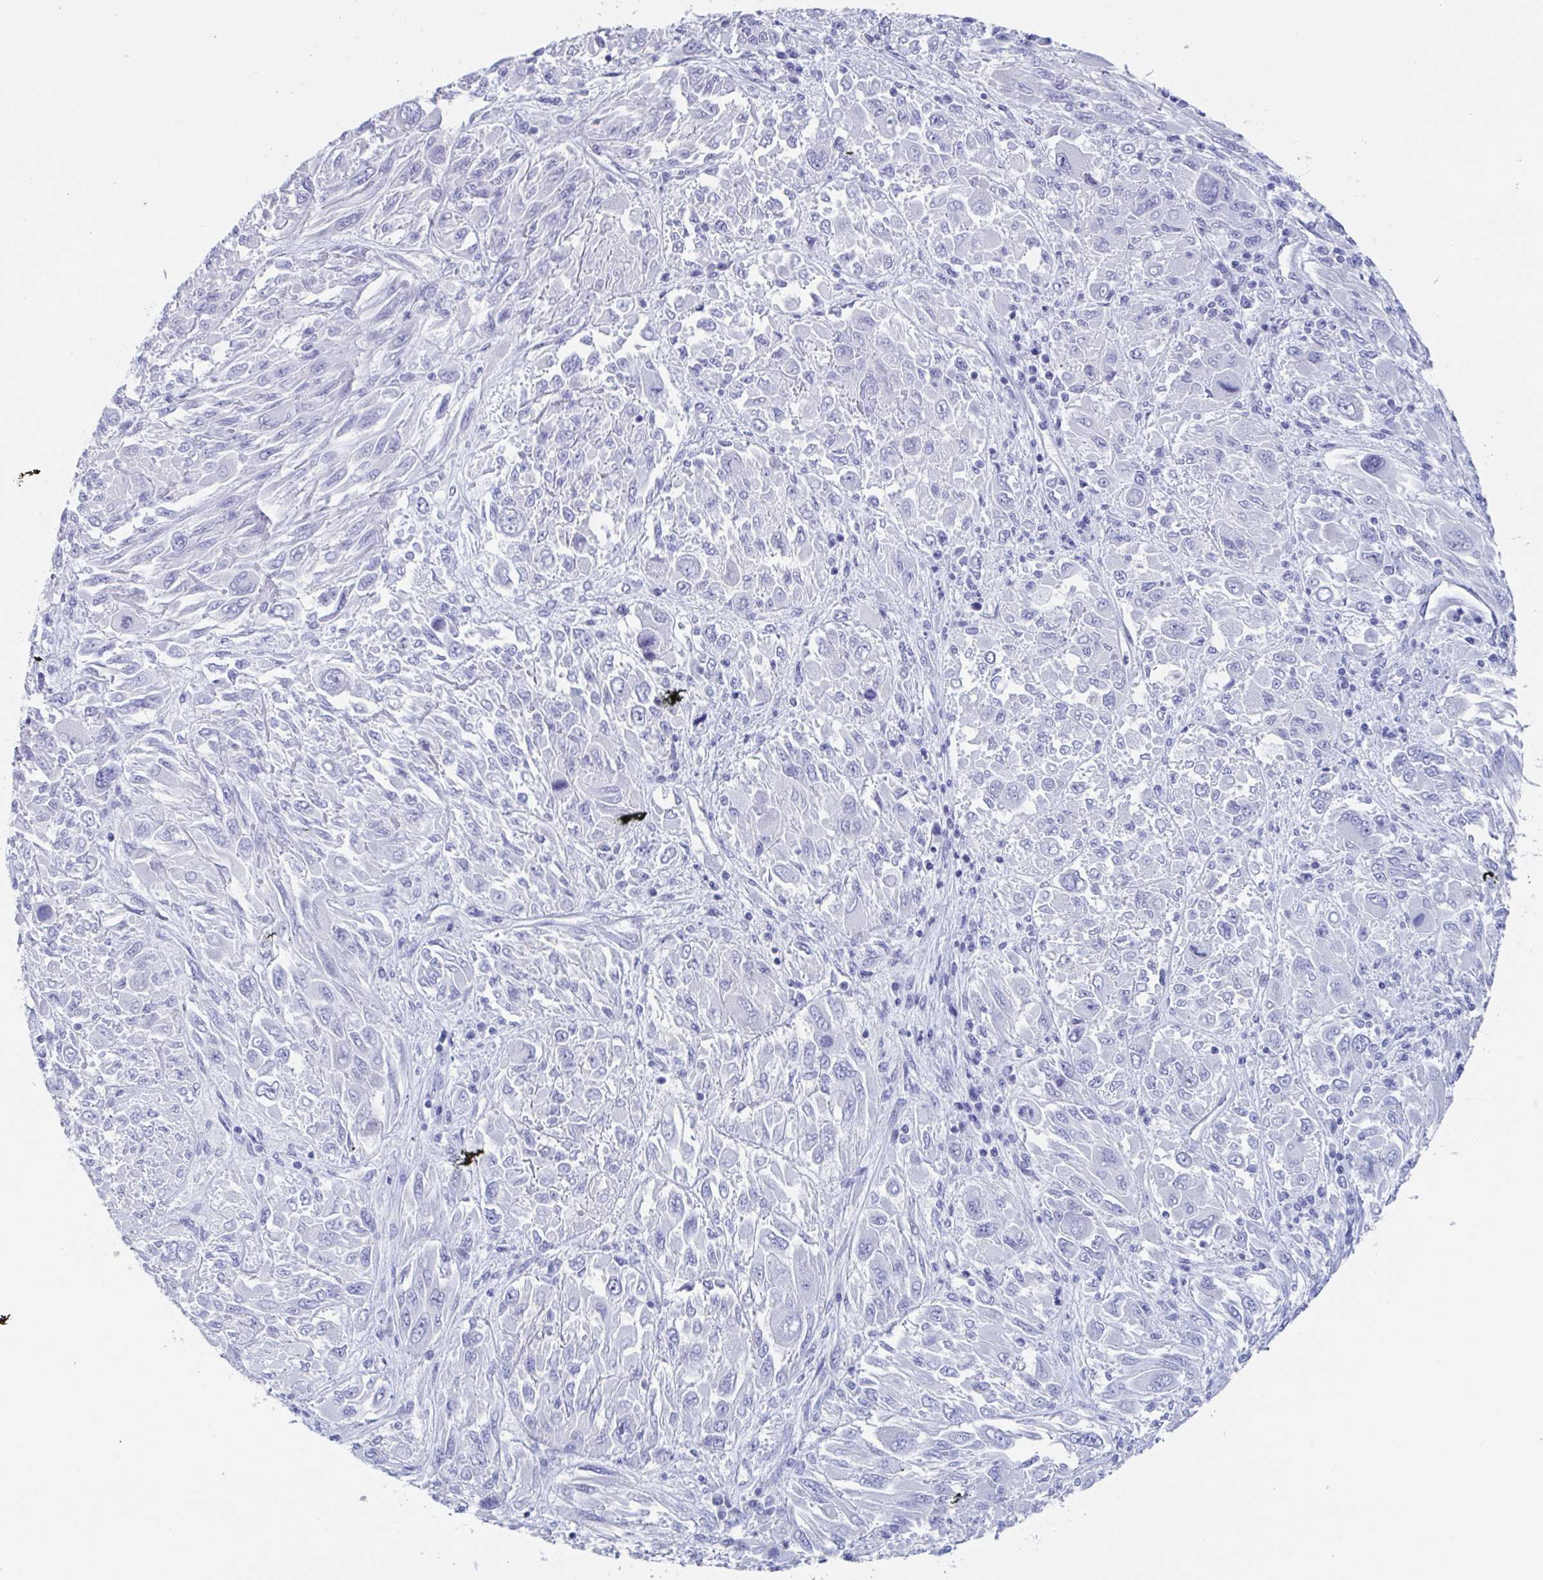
{"staining": {"intensity": "negative", "quantity": "none", "location": "none"}, "tissue": "melanoma", "cell_type": "Tumor cells", "image_type": "cancer", "snomed": [{"axis": "morphology", "description": "Malignant melanoma, NOS"}, {"axis": "topography", "description": "Skin"}], "caption": "Malignant melanoma was stained to show a protein in brown. There is no significant expression in tumor cells. The staining was performed using DAB (3,3'-diaminobenzidine) to visualize the protein expression in brown, while the nuclei were stained in blue with hematoxylin (Magnification: 20x).", "gene": "ZPBP", "patient": {"sex": "female", "age": 91}}